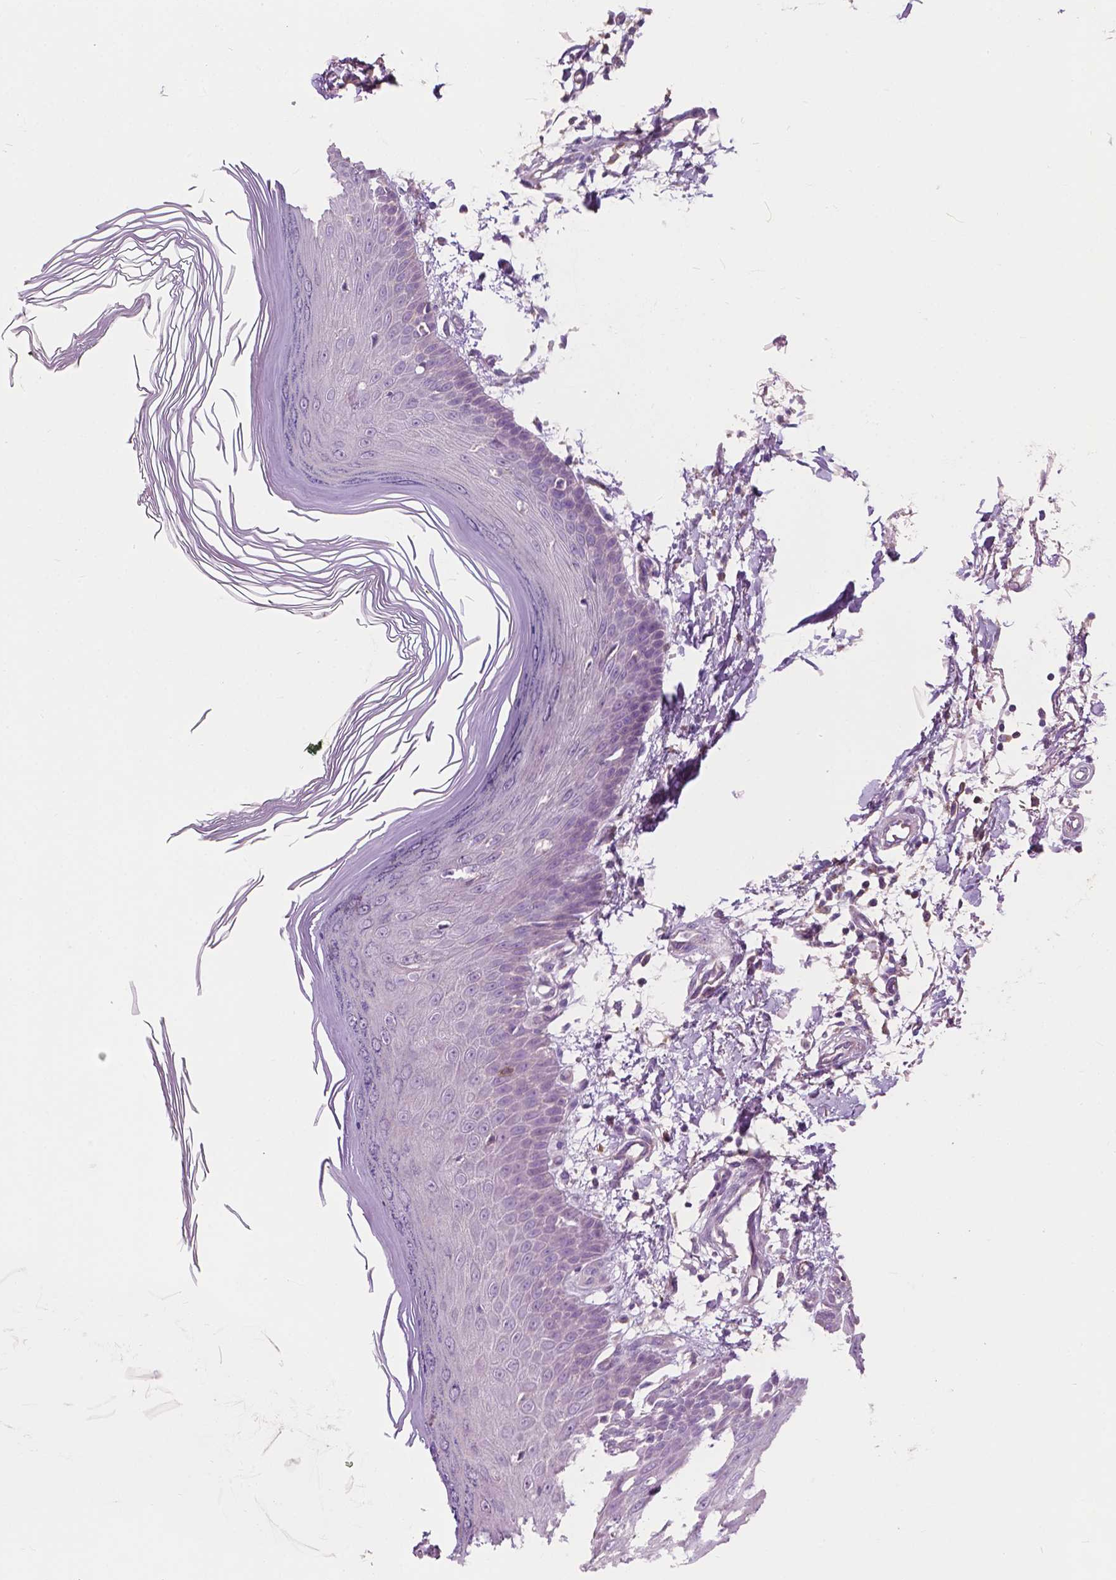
{"staining": {"intensity": "negative", "quantity": "none", "location": "none"}, "tissue": "skin", "cell_type": "Fibroblasts", "image_type": "normal", "snomed": [{"axis": "morphology", "description": "Normal tissue, NOS"}, {"axis": "topography", "description": "Skin"}], "caption": "The immunohistochemistry (IHC) photomicrograph has no significant staining in fibroblasts of skin.", "gene": "SEMA4A", "patient": {"sex": "female", "age": 62}}